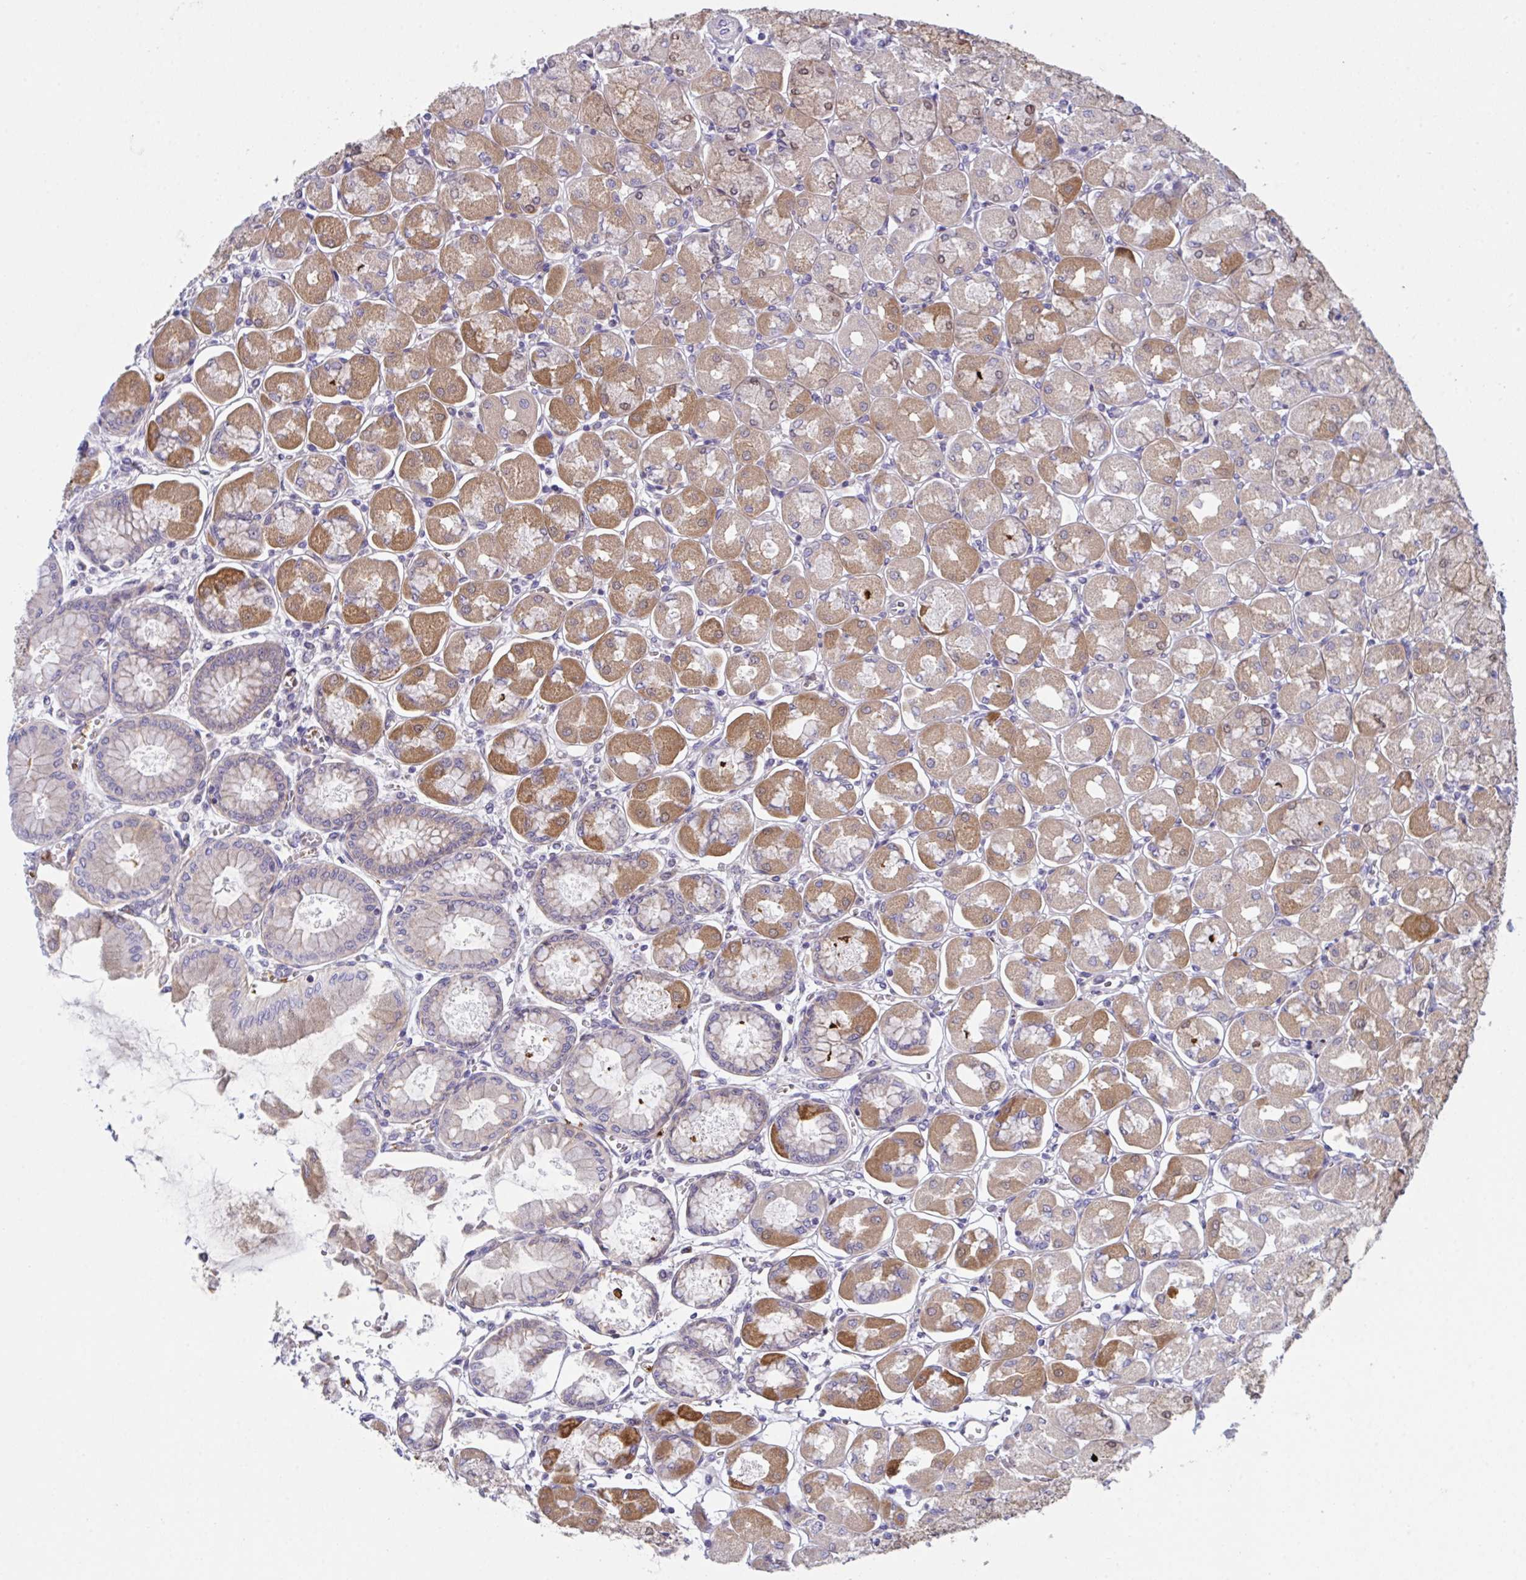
{"staining": {"intensity": "moderate", "quantity": "25%-75%", "location": "cytoplasmic/membranous,nuclear"}, "tissue": "stomach", "cell_type": "Glandular cells", "image_type": "normal", "snomed": [{"axis": "morphology", "description": "Normal tissue, NOS"}, {"axis": "topography", "description": "Stomach, upper"}], "caption": "Immunohistochemistry (IHC) photomicrograph of benign stomach: stomach stained using immunohistochemistry shows medium levels of moderate protein expression localized specifically in the cytoplasmic/membranous,nuclear of glandular cells, appearing as a cytoplasmic/membranous,nuclear brown color.", "gene": "MRPS2", "patient": {"sex": "female", "age": 56}}